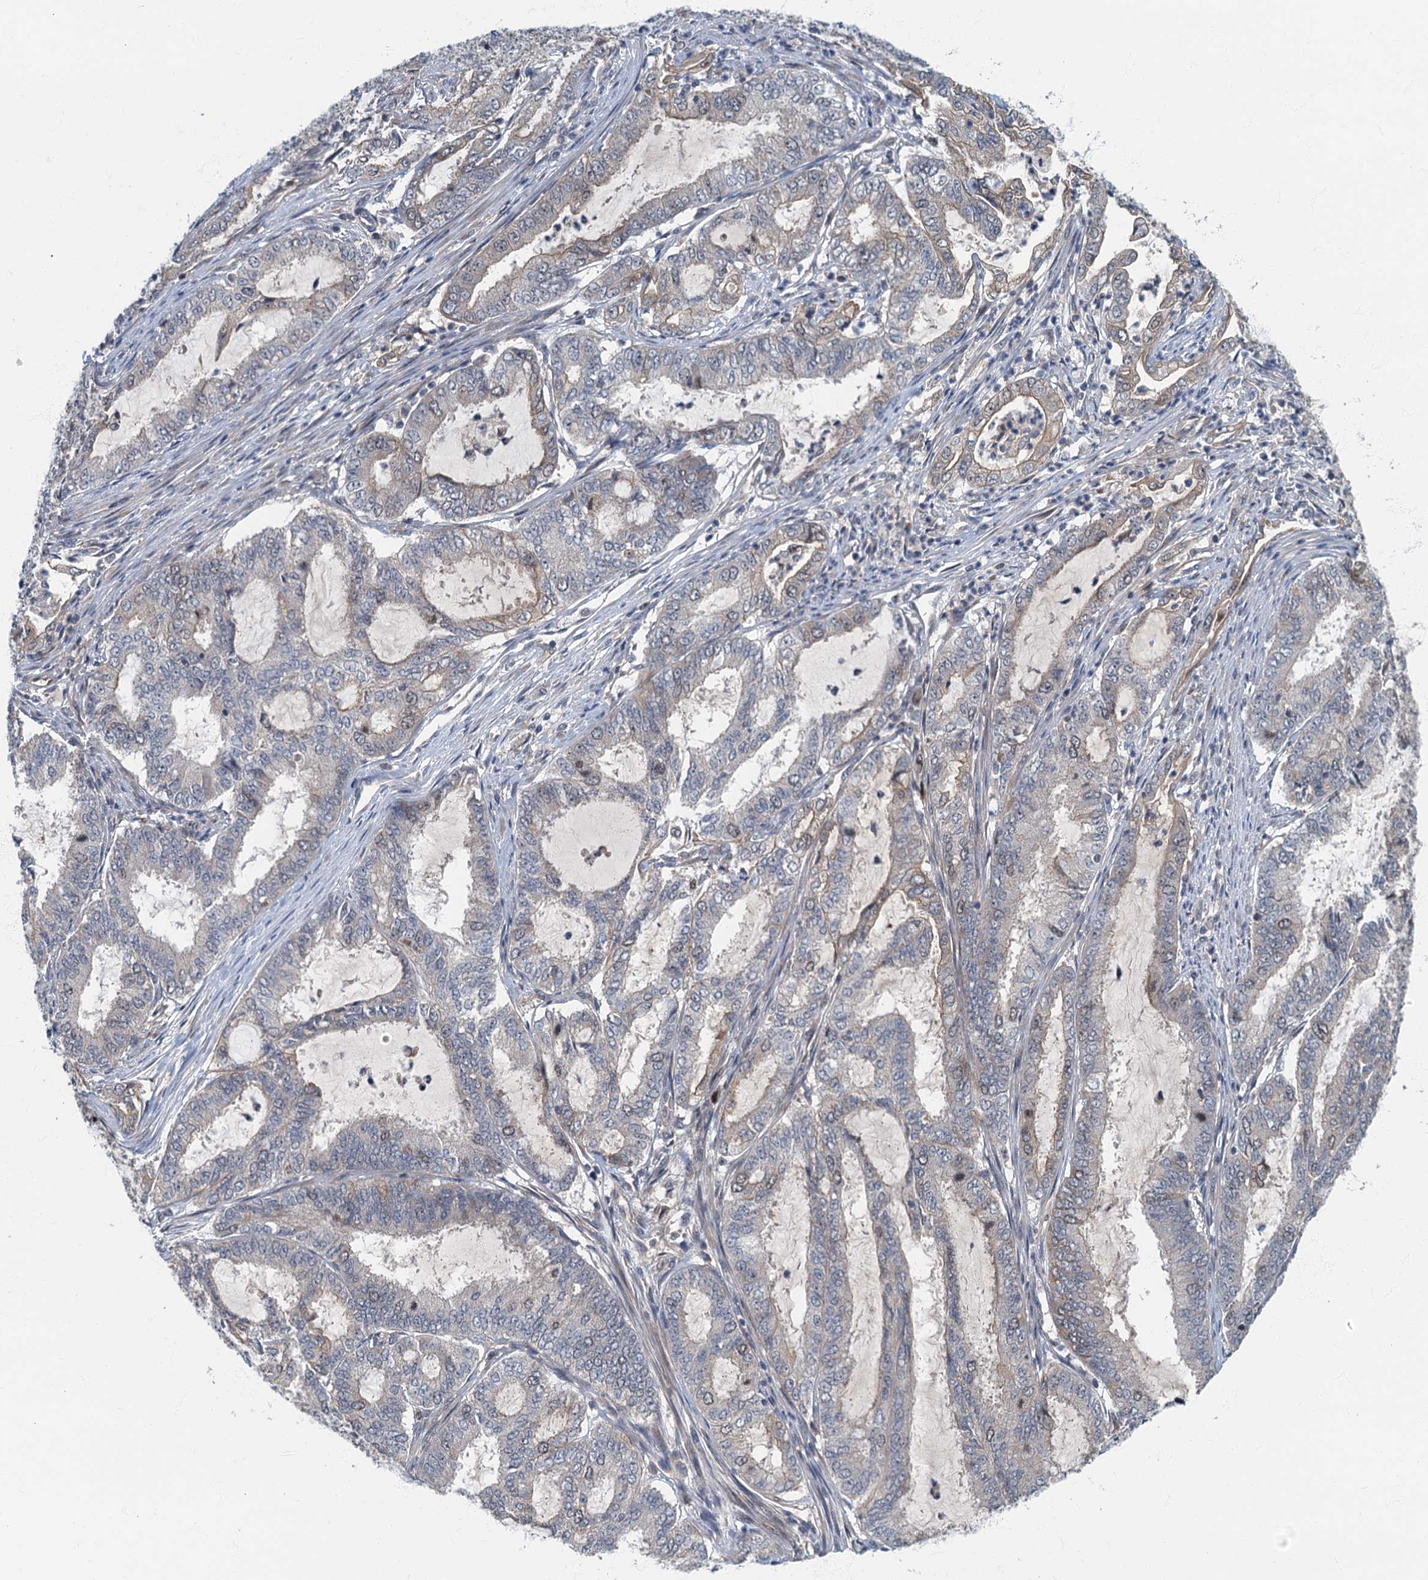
{"staining": {"intensity": "negative", "quantity": "none", "location": "none"}, "tissue": "endometrial cancer", "cell_type": "Tumor cells", "image_type": "cancer", "snomed": [{"axis": "morphology", "description": "Adenocarcinoma, NOS"}, {"axis": "topography", "description": "Endometrium"}], "caption": "DAB (3,3'-diaminobenzidine) immunohistochemical staining of endometrial cancer shows no significant positivity in tumor cells.", "gene": "CKAP2L", "patient": {"sex": "female", "age": 51}}